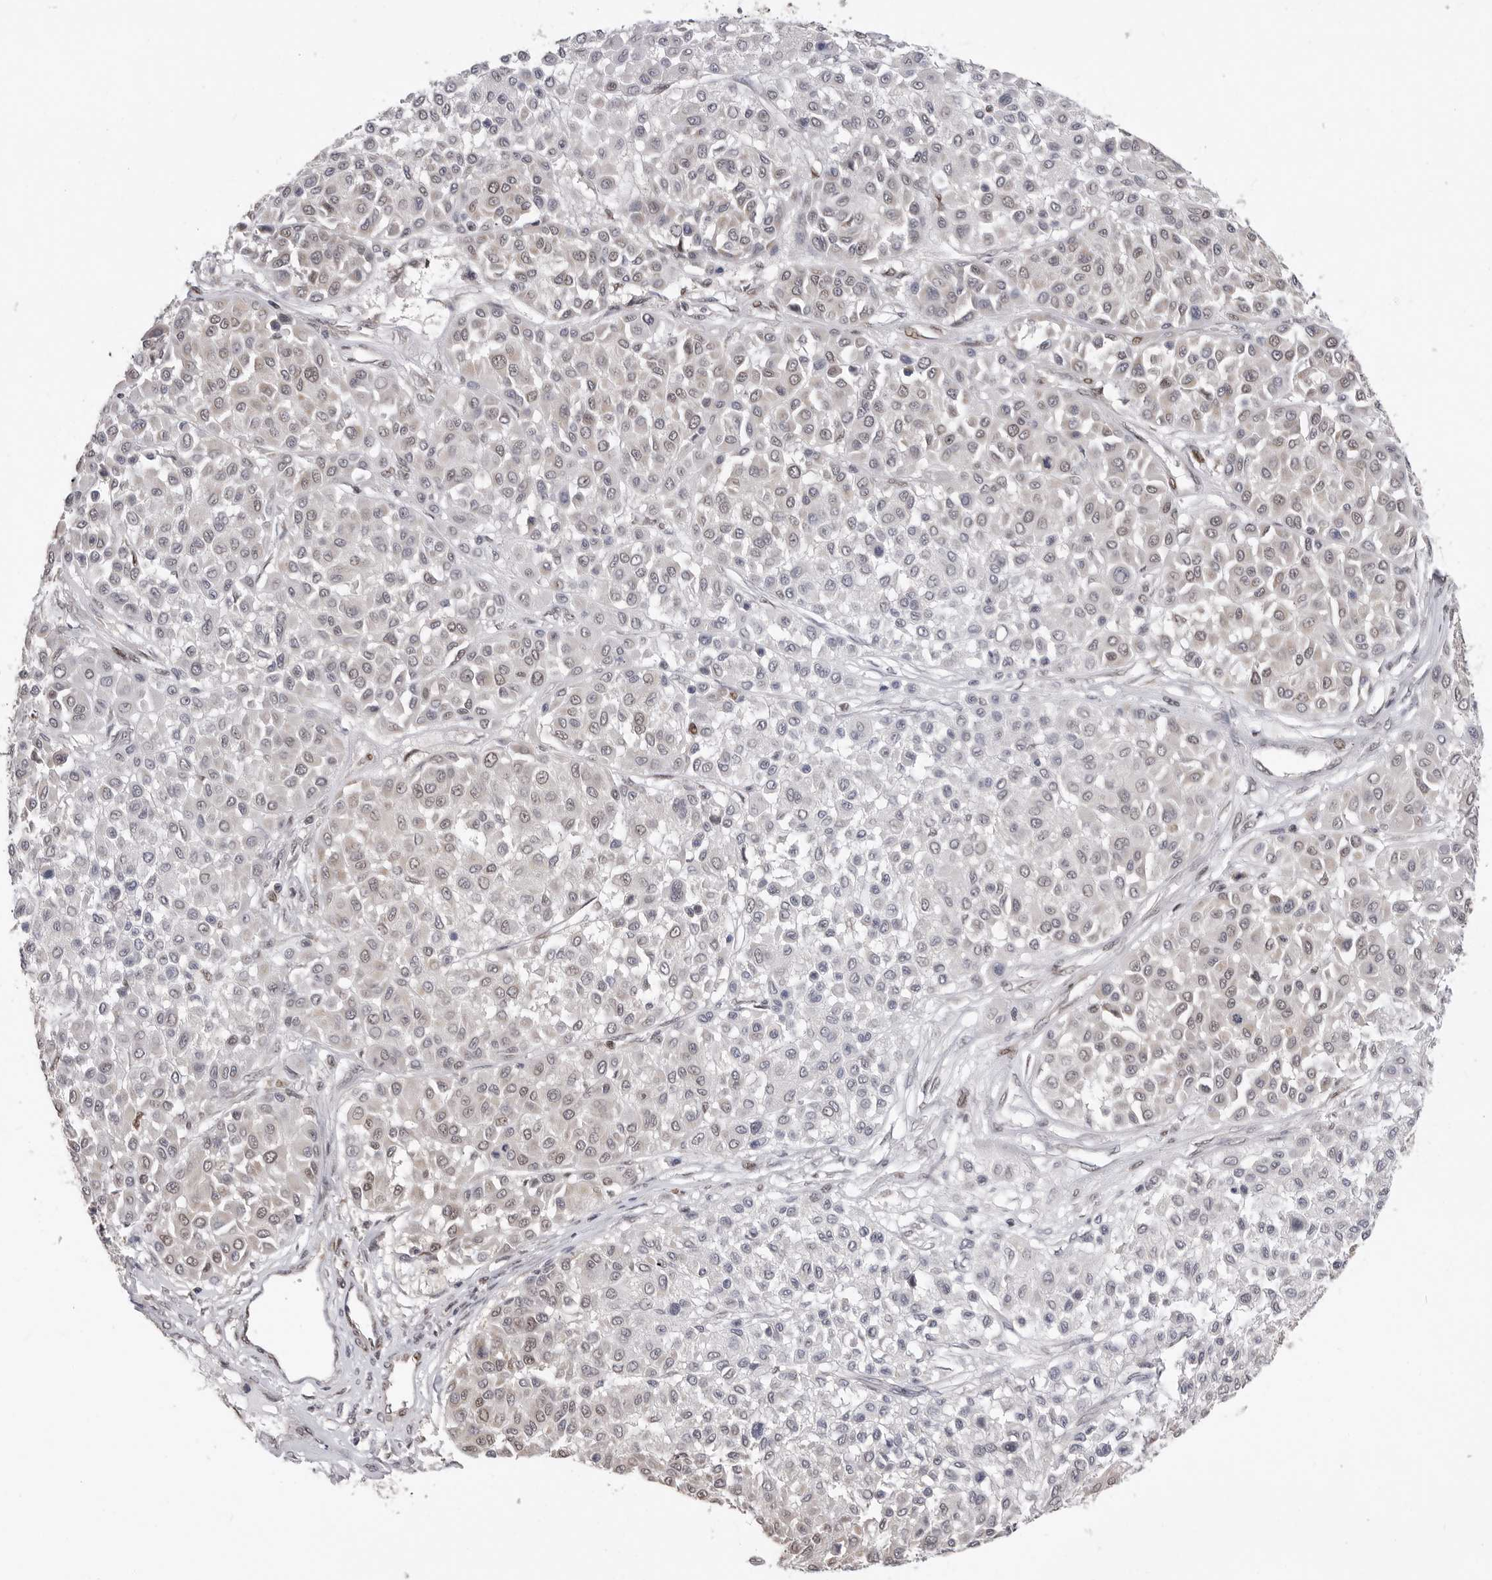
{"staining": {"intensity": "weak", "quantity": "<25%", "location": "cytoplasmic/membranous,nuclear"}, "tissue": "melanoma", "cell_type": "Tumor cells", "image_type": "cancer", "snomed": [{"axis": "morphology", "description": "Malignant melanoma, Metastatic site"}, {"axis": "topography", "description": "Soft tissue"}], "caption": "A micrograph of melanoma stained for a protein displays no brown staining in tumor cells.", "gene": "SMARCC1", "patient": {"sex": "male", "age": 41}}